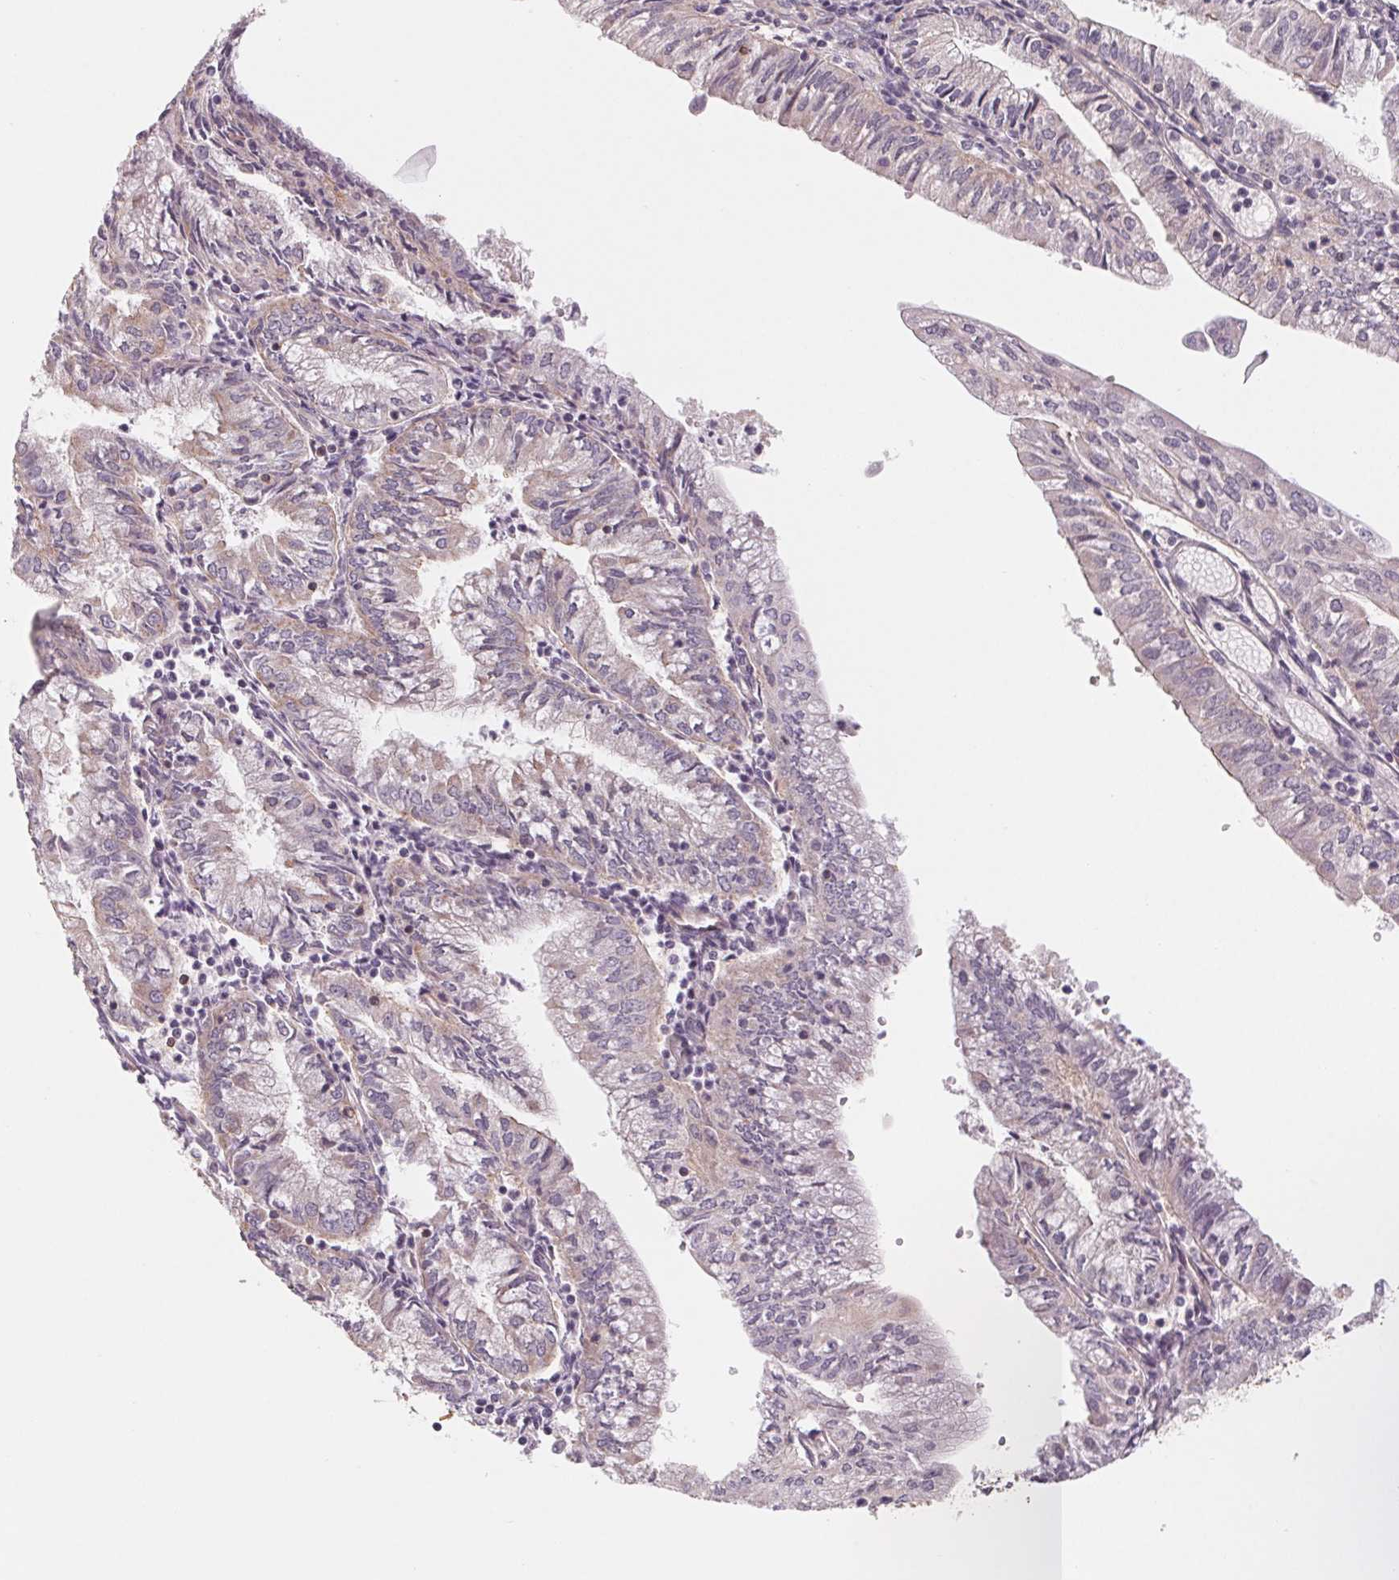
{"staining": {"intensity": "weak", "quantity": "<25%", "location": "cytoplasmic/membranous"}, "tissue": "endometrial cancer", "cell_type": "Tumor cells", "image_type": "cancer", "snomed": [{"axis": "morphology", "description": "Adenocarcinoma, NOS"}, {"axis": "topography", "description": "Endometrium"}], "caption": "High magnification brightfield microscopy of endometrial cancer stained with DAB (3,3'-diaminobenzidine) (brown) and counterstained with hematoxylin (blue): tumor cells show no significant staining.", "gene": "CCDC112", "patient": {"sex": "female", "age": 55}}